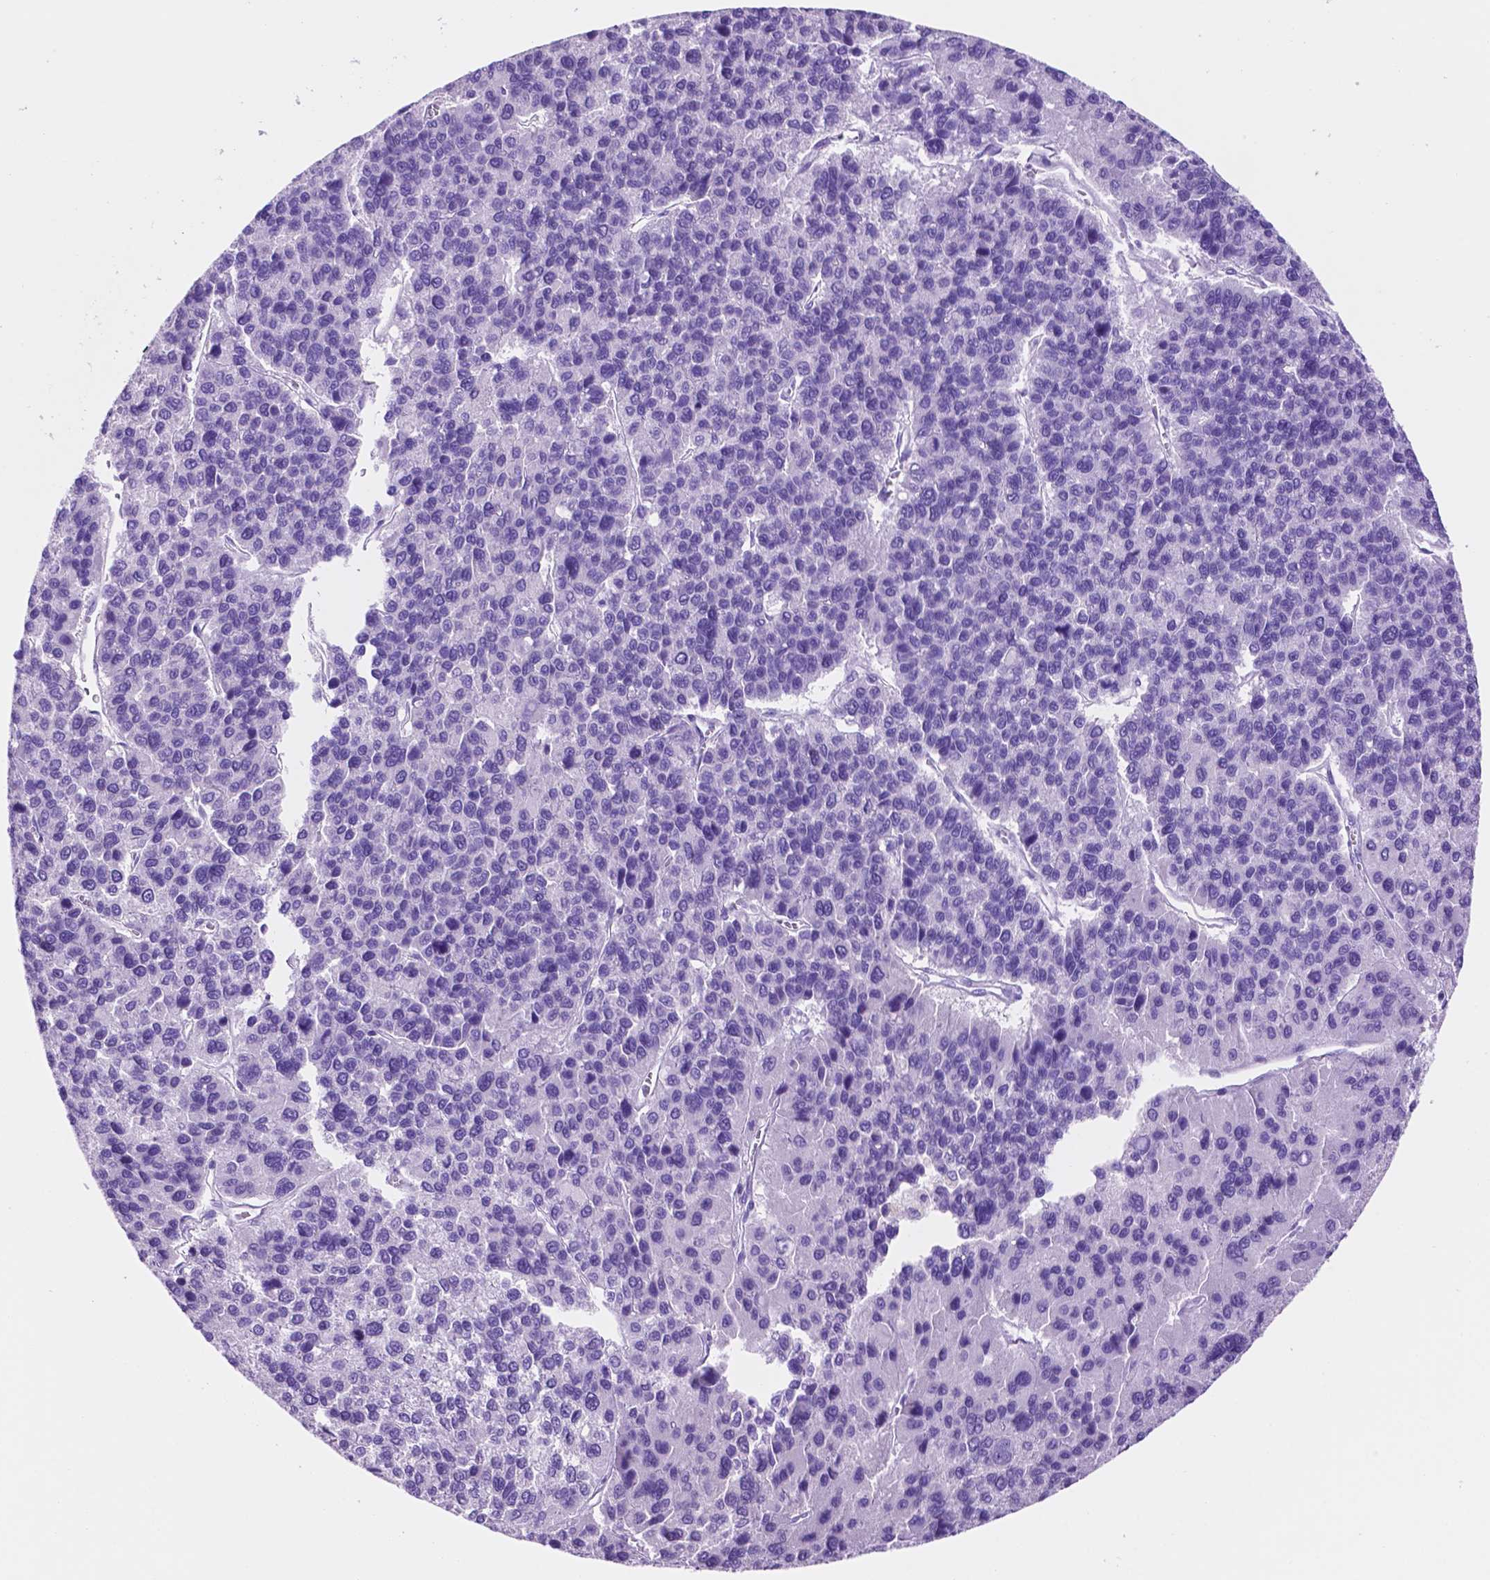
{"staining": {"intensity": "negative", "quantity": "none", "location": "none"}, "tissue": "liver cancer", "cell_type": "Tumor cells", "image_type": "cancer", "snomed": [{"axis": "morphology", "description": "Carcinoma, Hepatocellular, NOS"}, {"axis": "topography", "description": "Liver"}], "caption": "IHC micrograph of neoplastic tissue: liver cancer stained with DAB (3,3'-diaminobenzidine) reveals no significant protein expression in tumor cells.", "gene": "FOXB2", "patient": {"sex": "female", "age": 41}}